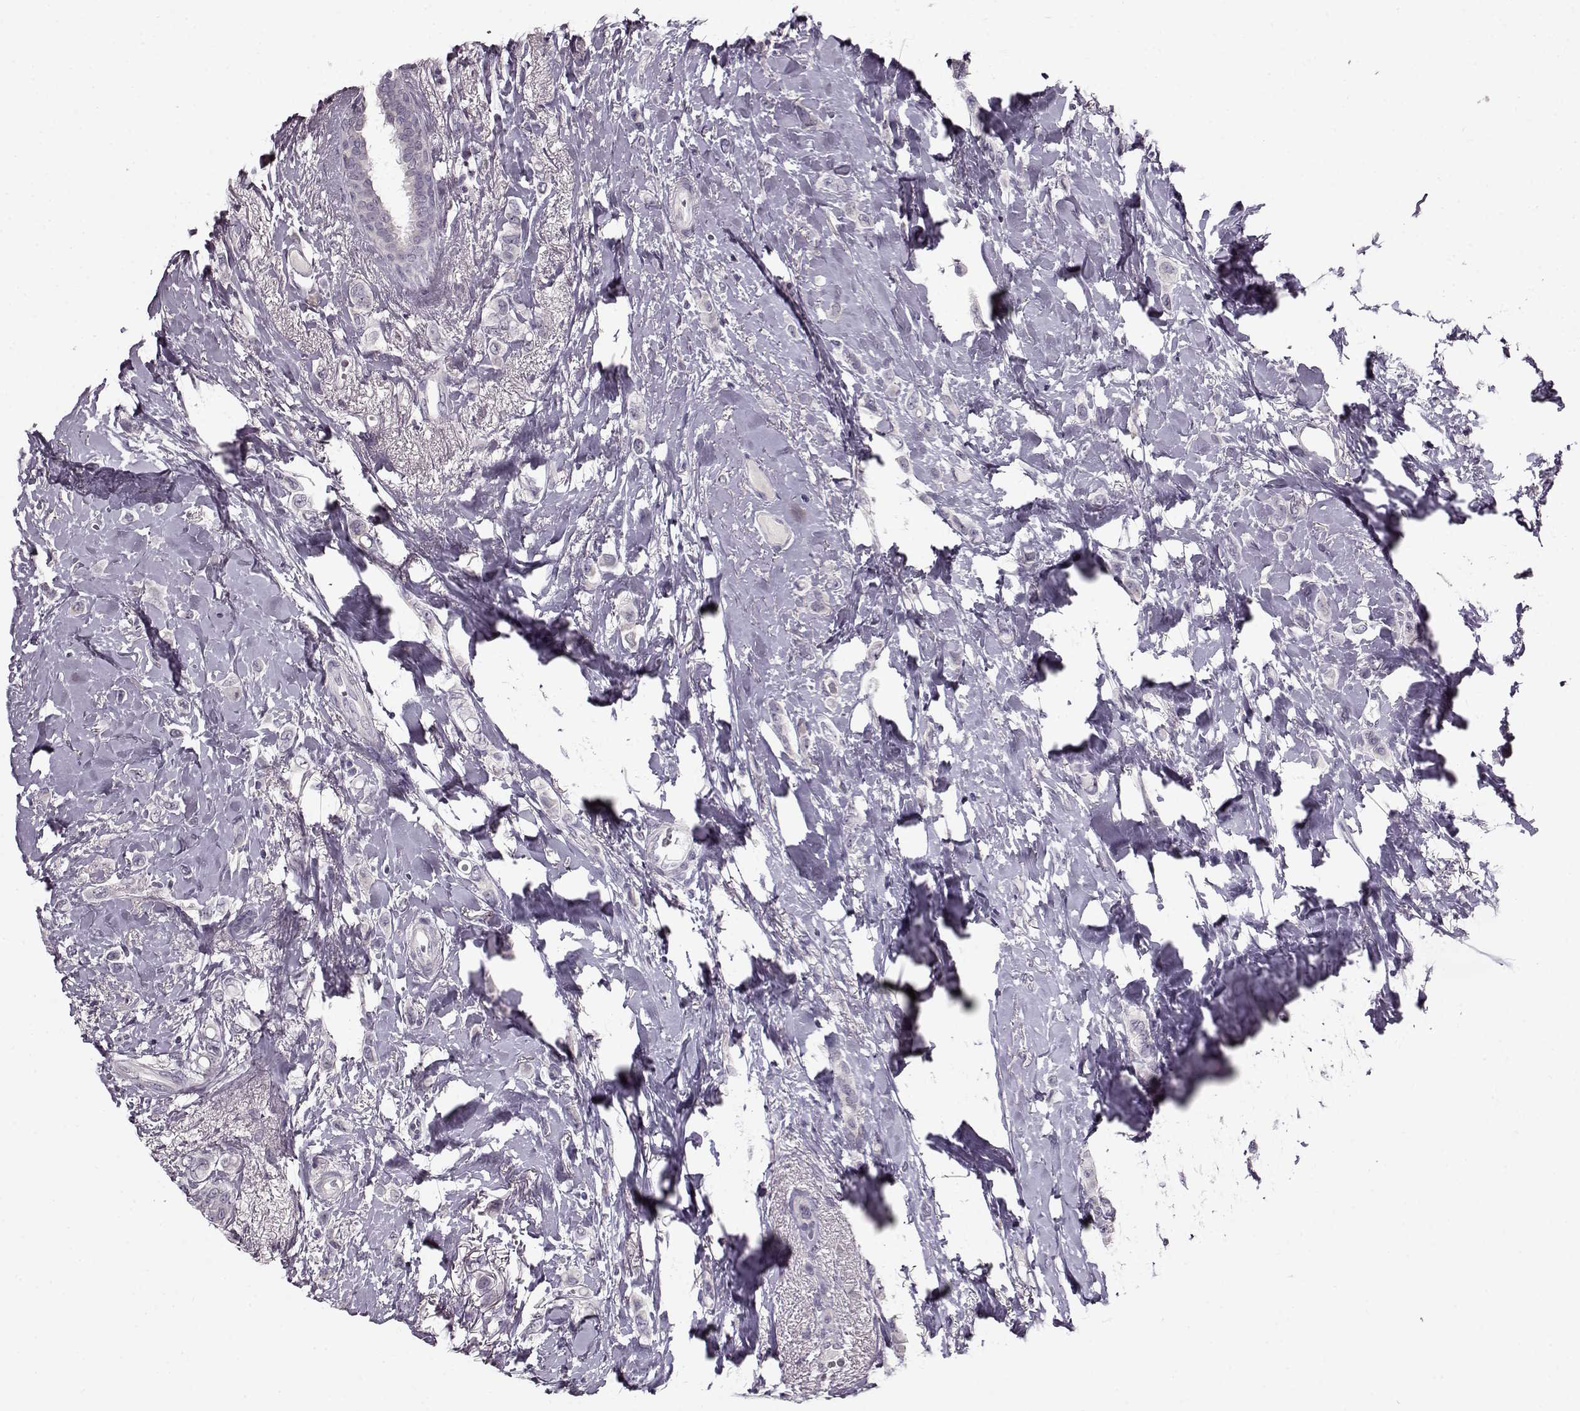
{"staining": {"intensity": "negative", "quantity": "none", "location": "none"}, "tissue": "breast cancer", "cell_type": "Tumor cells", "image_type": "cancer", "snomed": [{"axis": "morphology", "description": "Lobular carcinoma"}, {"axis": "topography", "description": "Breast"}], "caption": "Image shows no significant protein staining in tumor cells of breast lobular carcinoma. (DAB (3,3'-diaminobenzidine) immunohistochemistry, high magnification).", "gene": "RP1L1", "patient": {"sex": "female", "age": 66}}